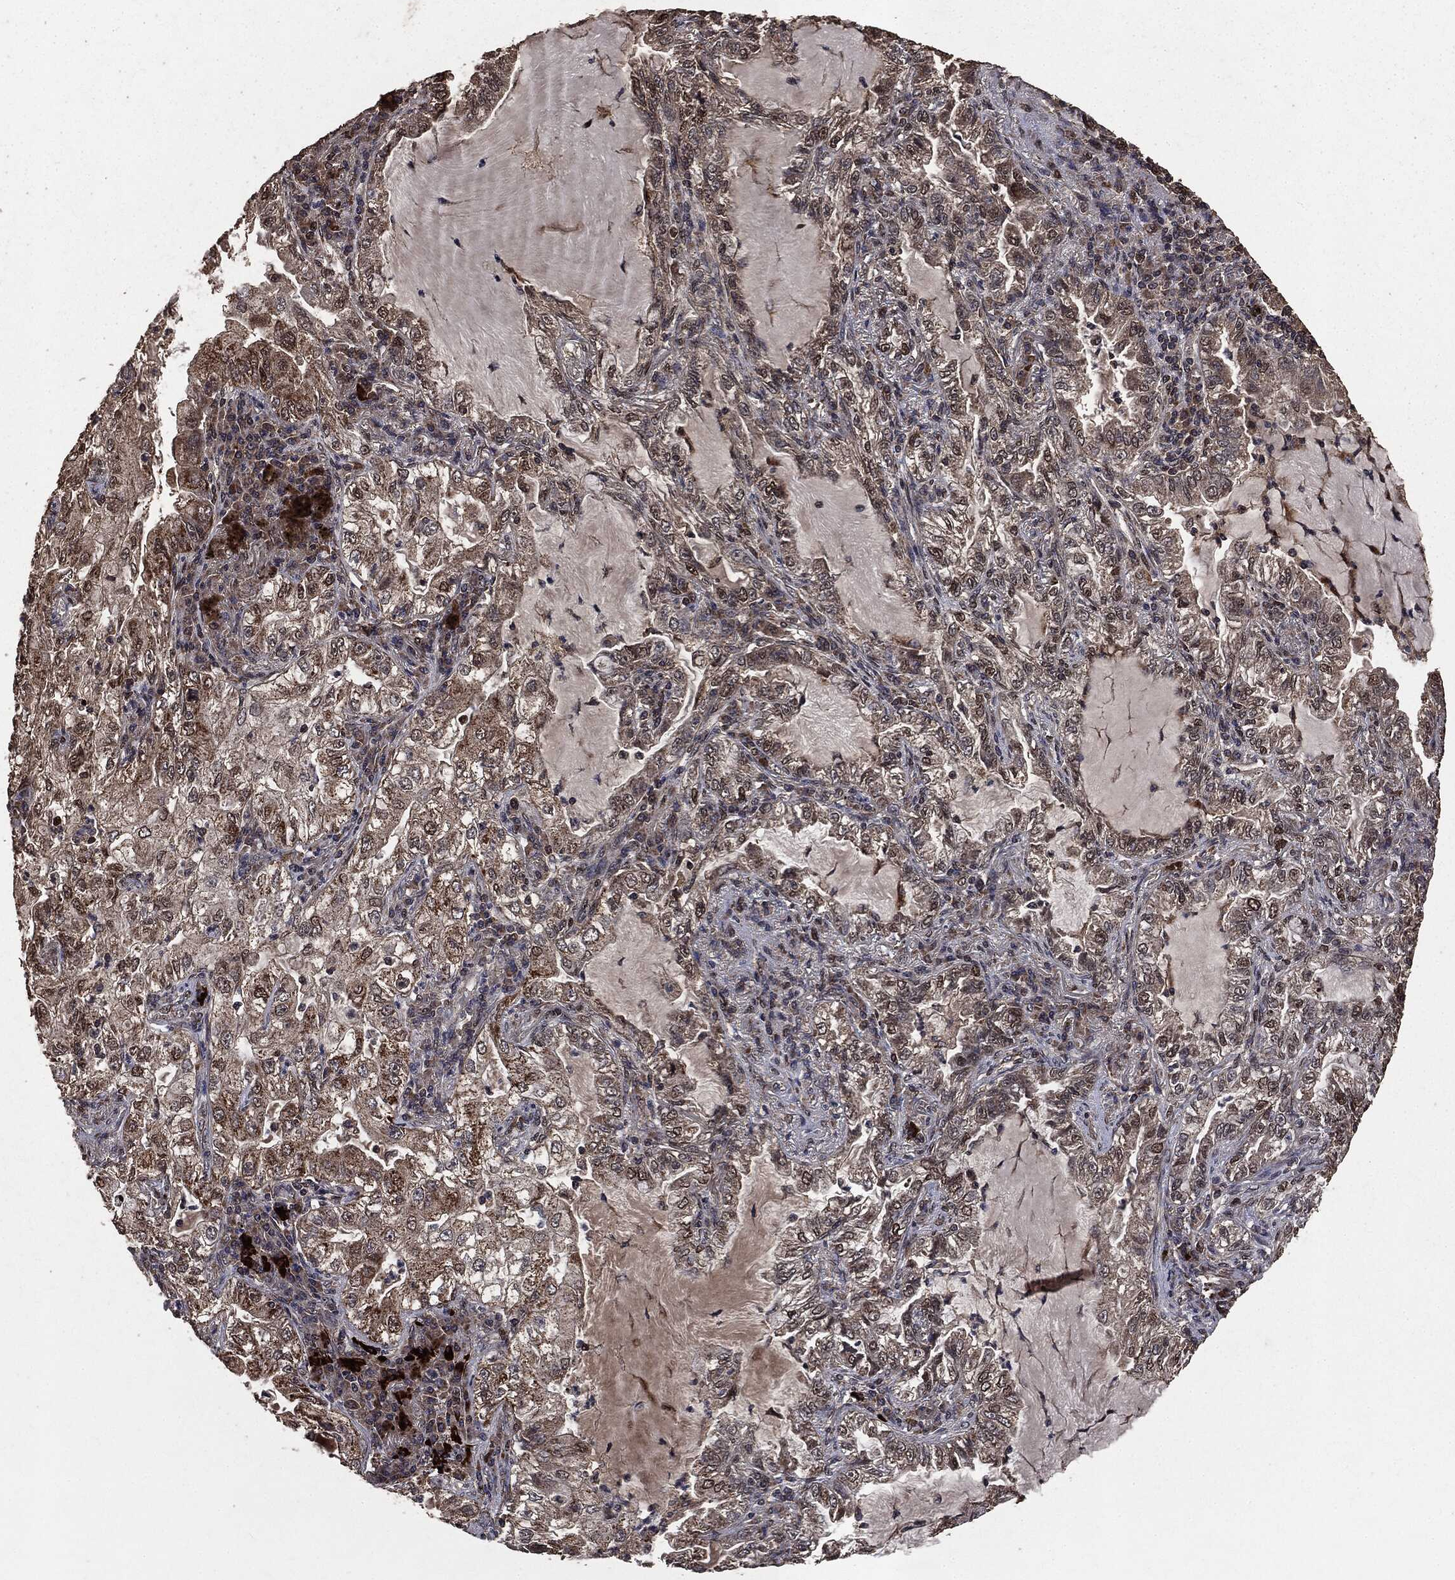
{"staining": {"intensity": "moderate", "quantity": "<25%", "location": "cytoplasmic/membranous,nuclear"}, "tissue": "lung cancer", "cell_type": "Tumor cells", "image_type": "cancer", "snomed": [{"axis": "morphology", "description": "Adenocarcinoma, NOS"}, {"axis": "topography", "description": "Lung"}], "caption": "Protein staining of lung cancer tissue demonstrates moderate cytoplasmic/membranous and nuclear staining in about <25% of tumor cells.", "gene": "PPP6R2", "patient": {"sex": "female", "age": 73}}